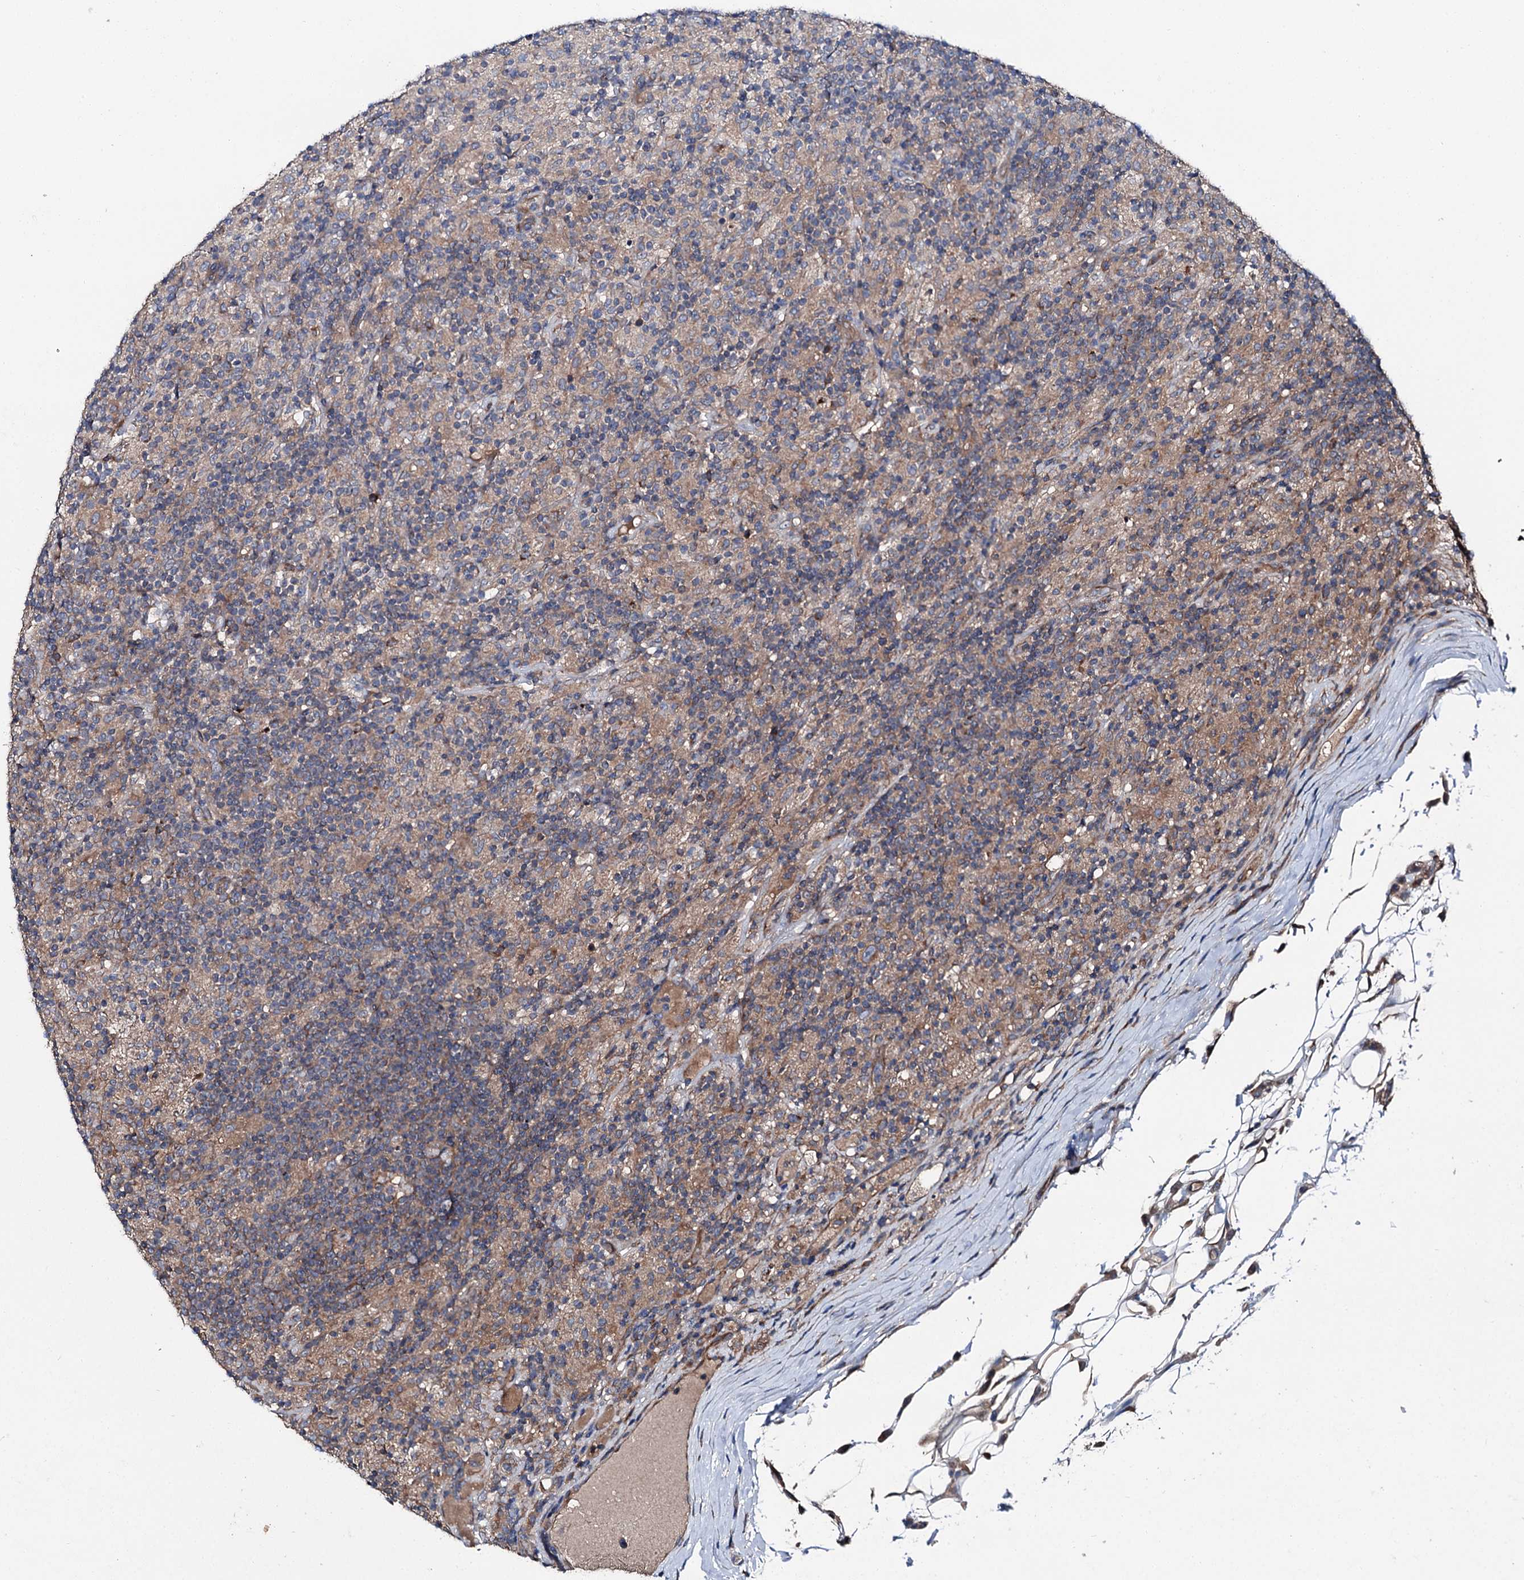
{"staining": {"intensity": "moderate", "quantity": "25%-75%", "location": "cytoplasmic/membranous"}, "tissue": "lymphoma", "cell_type": "Tumor cells", "image_type": "cancer", "snomed": [{"axis": "morphology", "description": "Hodgkin's disease, NOS"}, {"axis": "topography", "description": "Lymph node"}], "caption": "Protein staining of lymphoma tissue reveals moderate cytoplasmic/membranous staining in about 25%-75% of tumor cells. The staining was performed using DAB, with brown indicating positive protein expression. Nuclei are stained blue with hematoxylin.", "gene": "SLC22A25", "patient": {"sex": "male", "age": 70}}